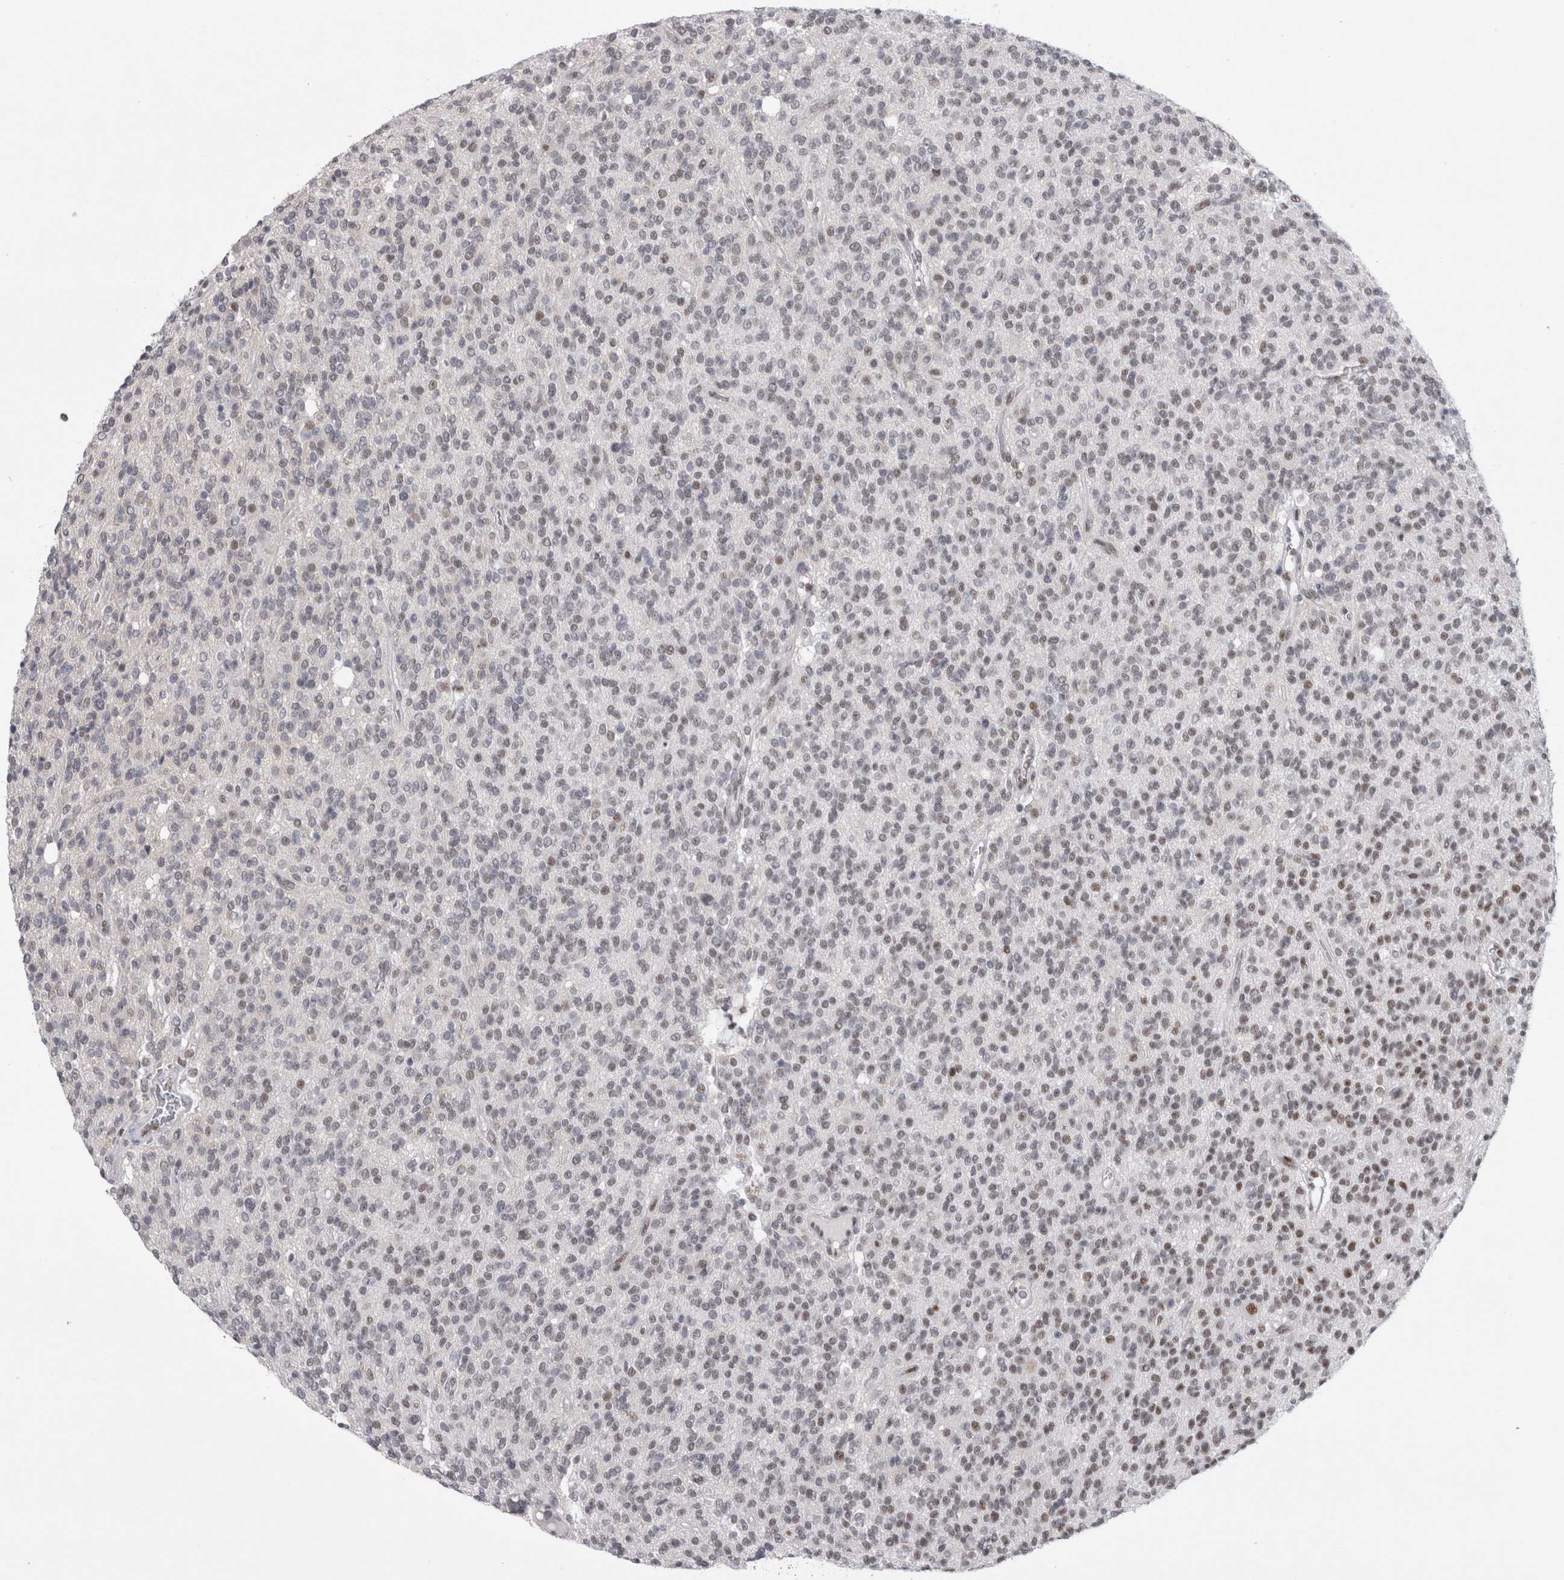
{"staining": {"intensity": "moderate", "quantity": "25%-75%", "location": "nuclear"}, "tissue": "glioma", "cell_type": "Tumor cells", "image_type": "cancer", "snomed": [{"axis": "morphology", "description": "Glioma, malignant, High grade"}, {"axis": "topography", "description": "Brain"}], "caption": "Immunohistochemistry (IHC) image of human malignant high-grade glioma stained for a protein (brown), which exhibits medium levels of moderate nuclear positivity in about 25%-75% of tumor cells.", "gene": "API5", "patient": {"sex": "male", "age": 34}}